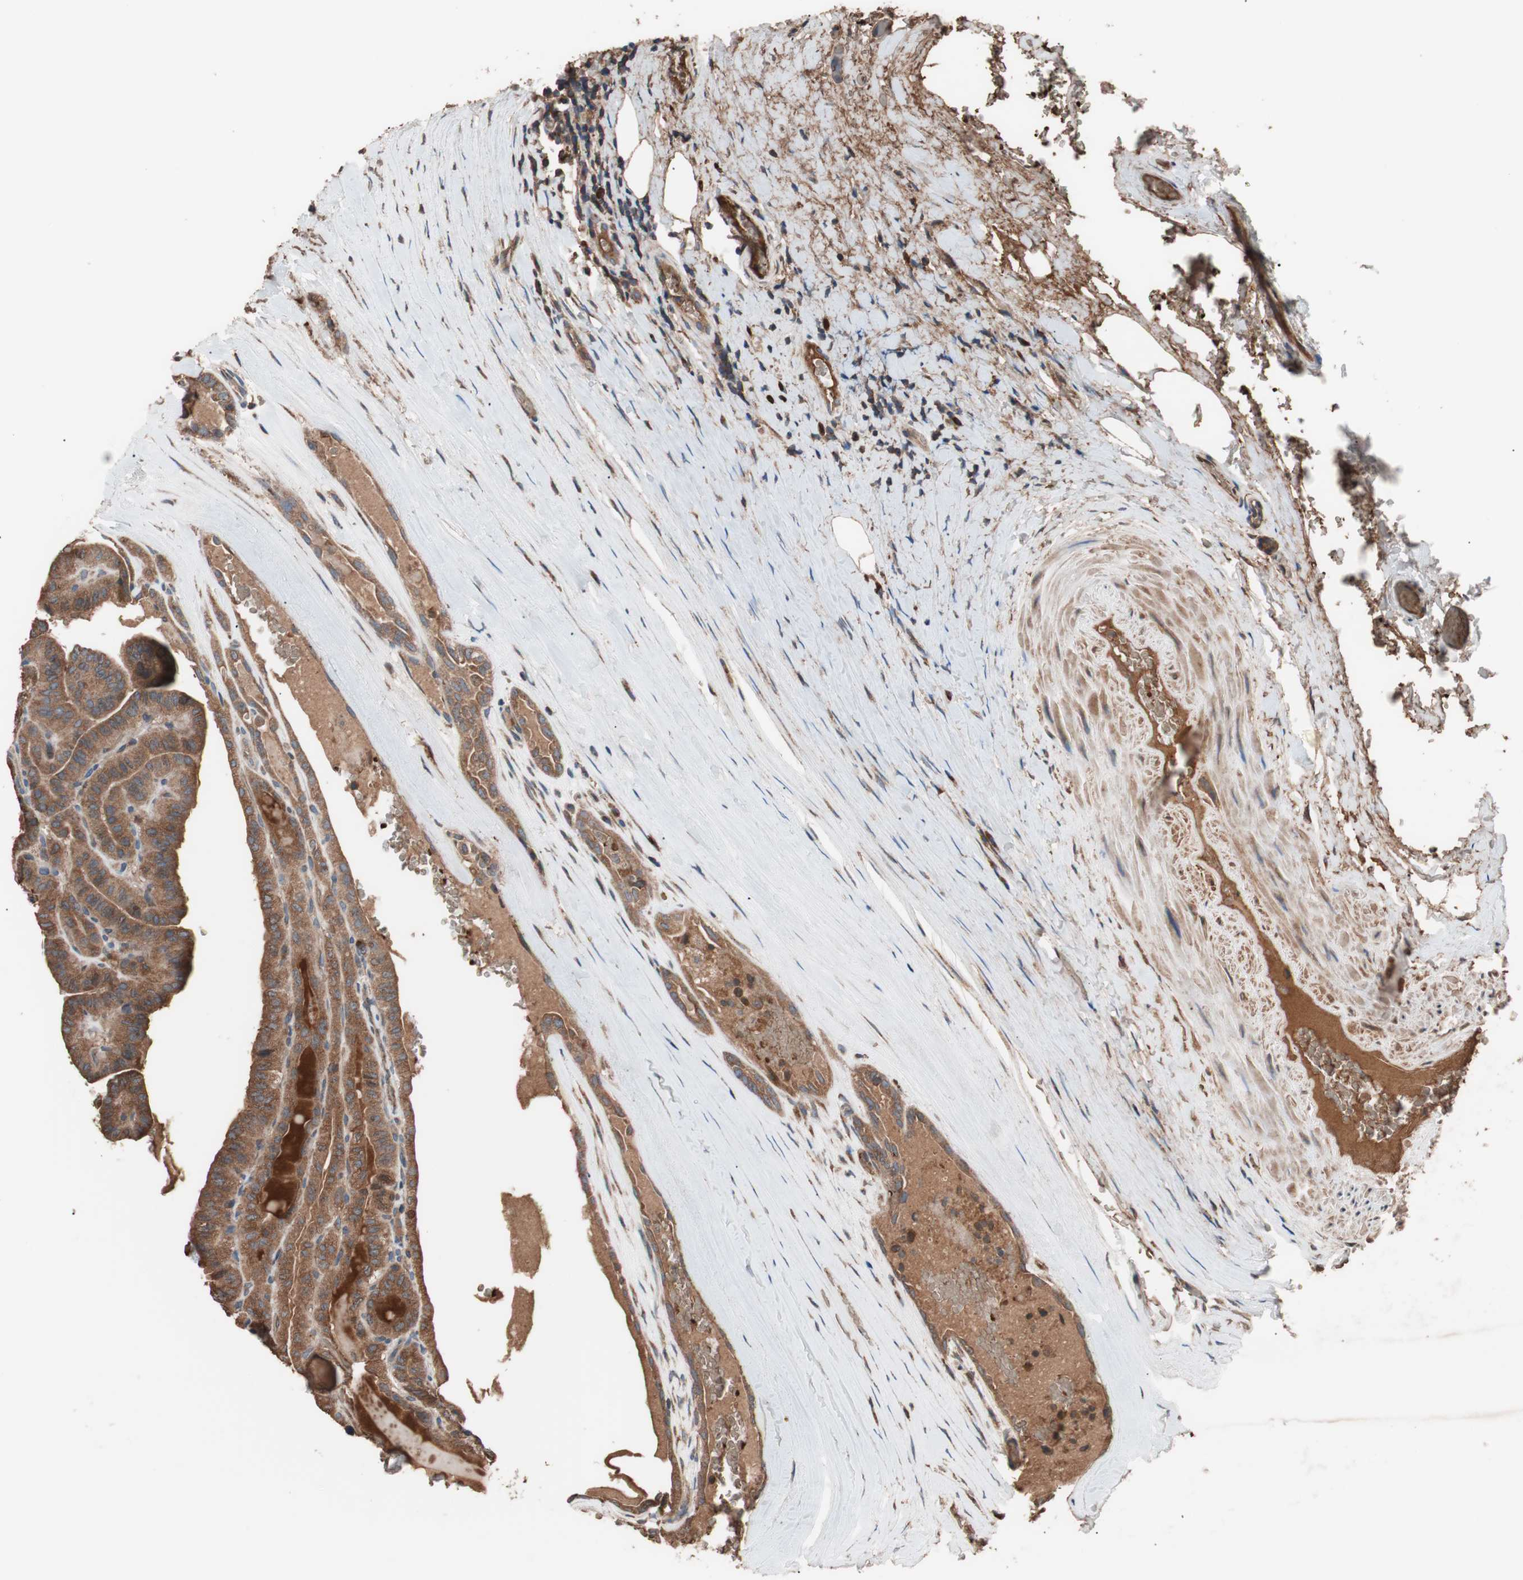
{"staining": {"intensity": "moderate", "quantity": ">75%", "location": "cytoplasmic/membranous"}, "tissue": "thyroid cancer", "cell_type": "Tumor cells", "image_type": "cancer", "snomed": [{"axis": "morphology", "description": "Papillary adenocarcinoma, NOS"}, {"axis": "topography", "description": "Thyroid gland"}], "caption": "Moderate cytoplasmic/membranous protein staining is appreciated in about >75% of tumor cells in thyroid cancer (papillary adenocarcinoma).", "gene": "GLYCTK", "patient": {"sex": "male", "age": 77}}